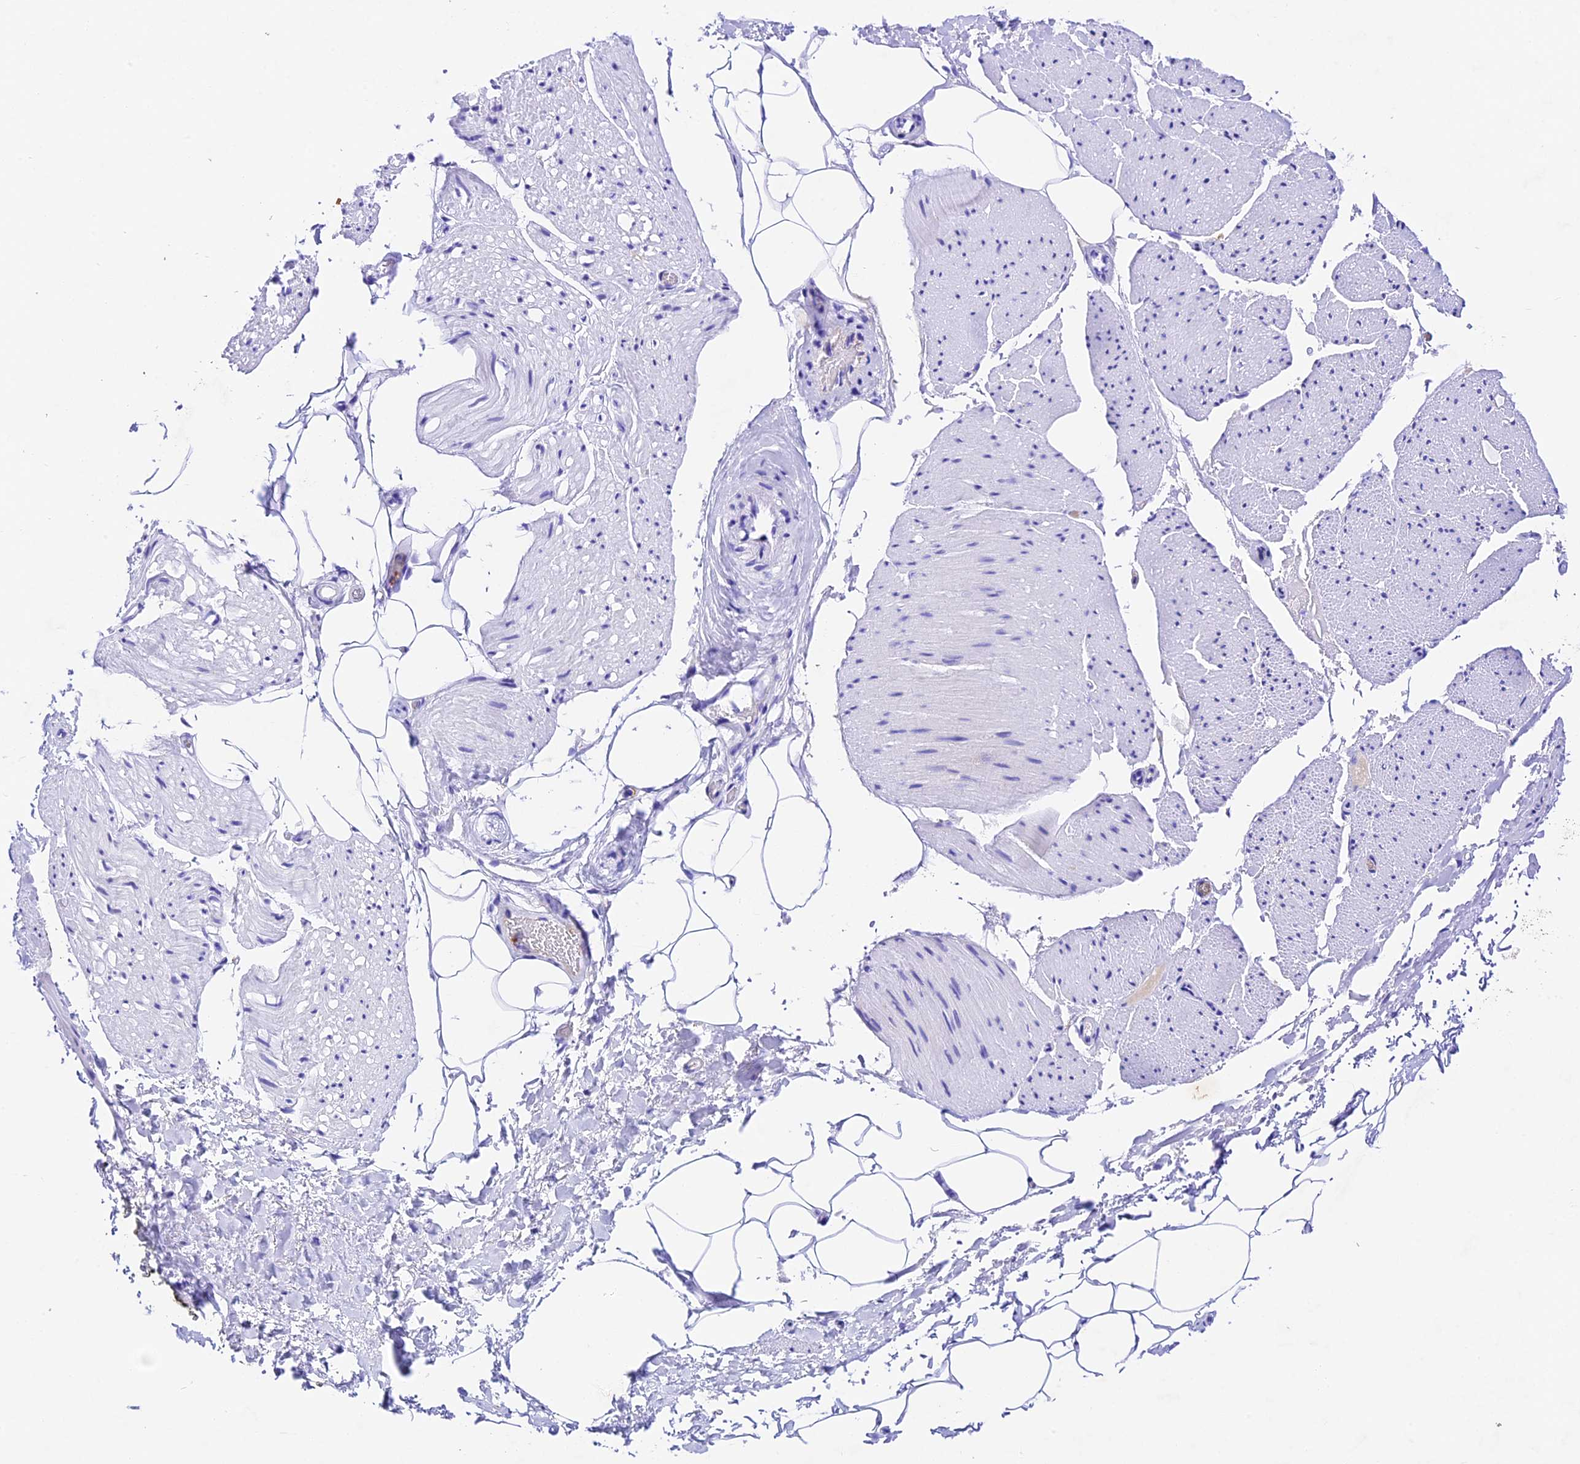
{"staining": {"intensity": "negative", "quantity": "none", "location": "none"}, "tissue": "adipose tissue", "cell_type": "Adipocytes", "image_type": "normal", "snomed": [{"axis": "morphology", "description": "Normal tissue, NOS"}, {"axis": "morphology", "description": "Adenocarcinoma, Low grade"}, {"axis": "topography", "description": "Prostate"}, {"axis": "topography", "description": "Peripheral nerve tissue"}], "caption": "DAB (3,3'-diaminobenzidine) immunohistochemical staining of normal human adipose tissue shows no significant expression in adipocytes.", "gene": "PSG11", "patient": {"sex": "male", "age": 63}}